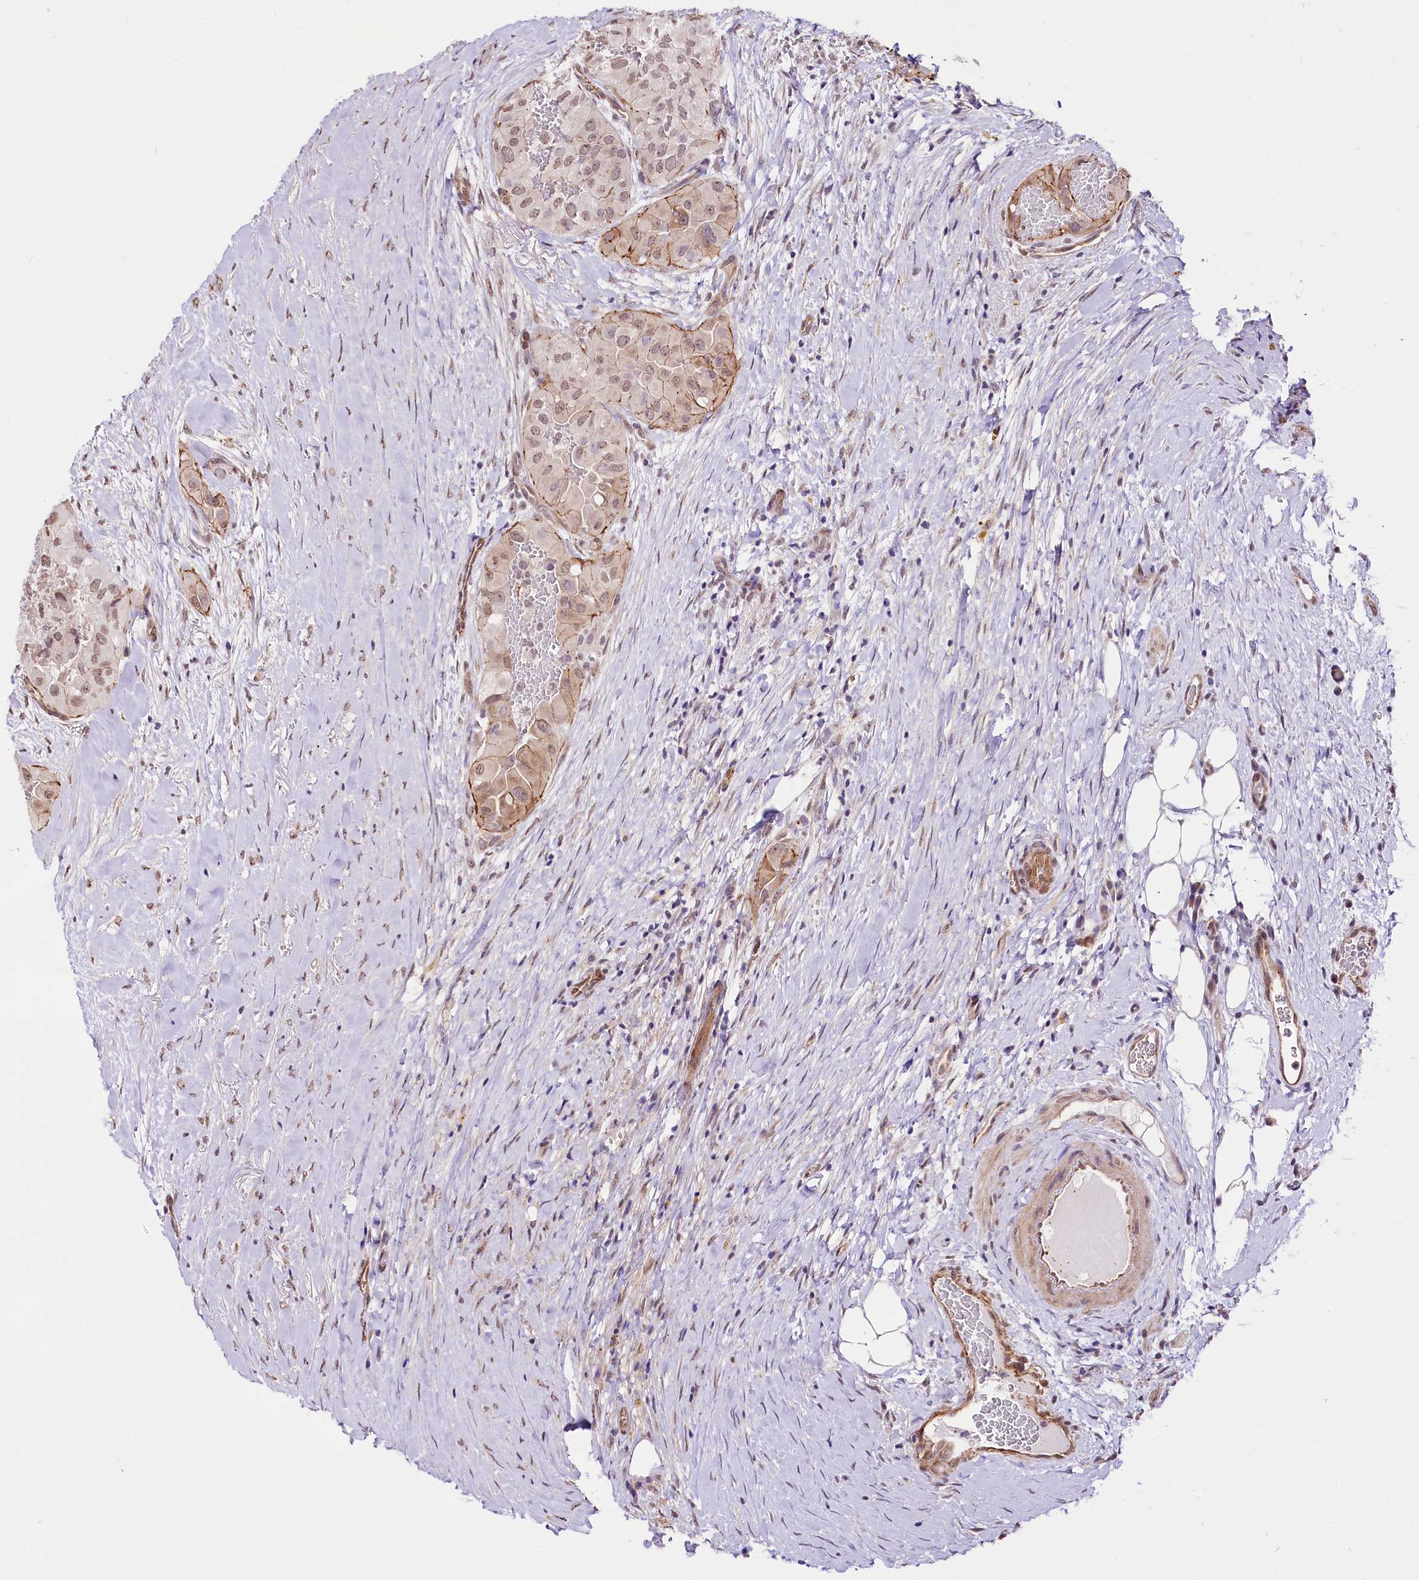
{"staining": {"intensity": "weak", "quantity": "25%-75%", "location": "cytoplasmic/membranous,nuclear"}, "tissue": "thyroid cancer", "cell_type": "Tumor cells", "image_type": "cancer", "snomed": [{"axis": "morphology", "description": "Papillary adenocarcinoma, NOS"}, {"axis": "topography", "description": "Thyroid gland"}], "caption": "High-magnification brightfield microscopy of thyroid papillary adenocarcinoma stained with DAB (3,3'-diaminobenzidine) (brown) and counterstained with hematoxylin (blue). tumor cells exhibit weak cytoplasmic/membranous and nuclear expression is identified in about25%-75% of cells. (Brightfield microscopy of DAB IHC at high magnification).", "gene": "ST7", "patient": {"sex": "female", "age": 59}}